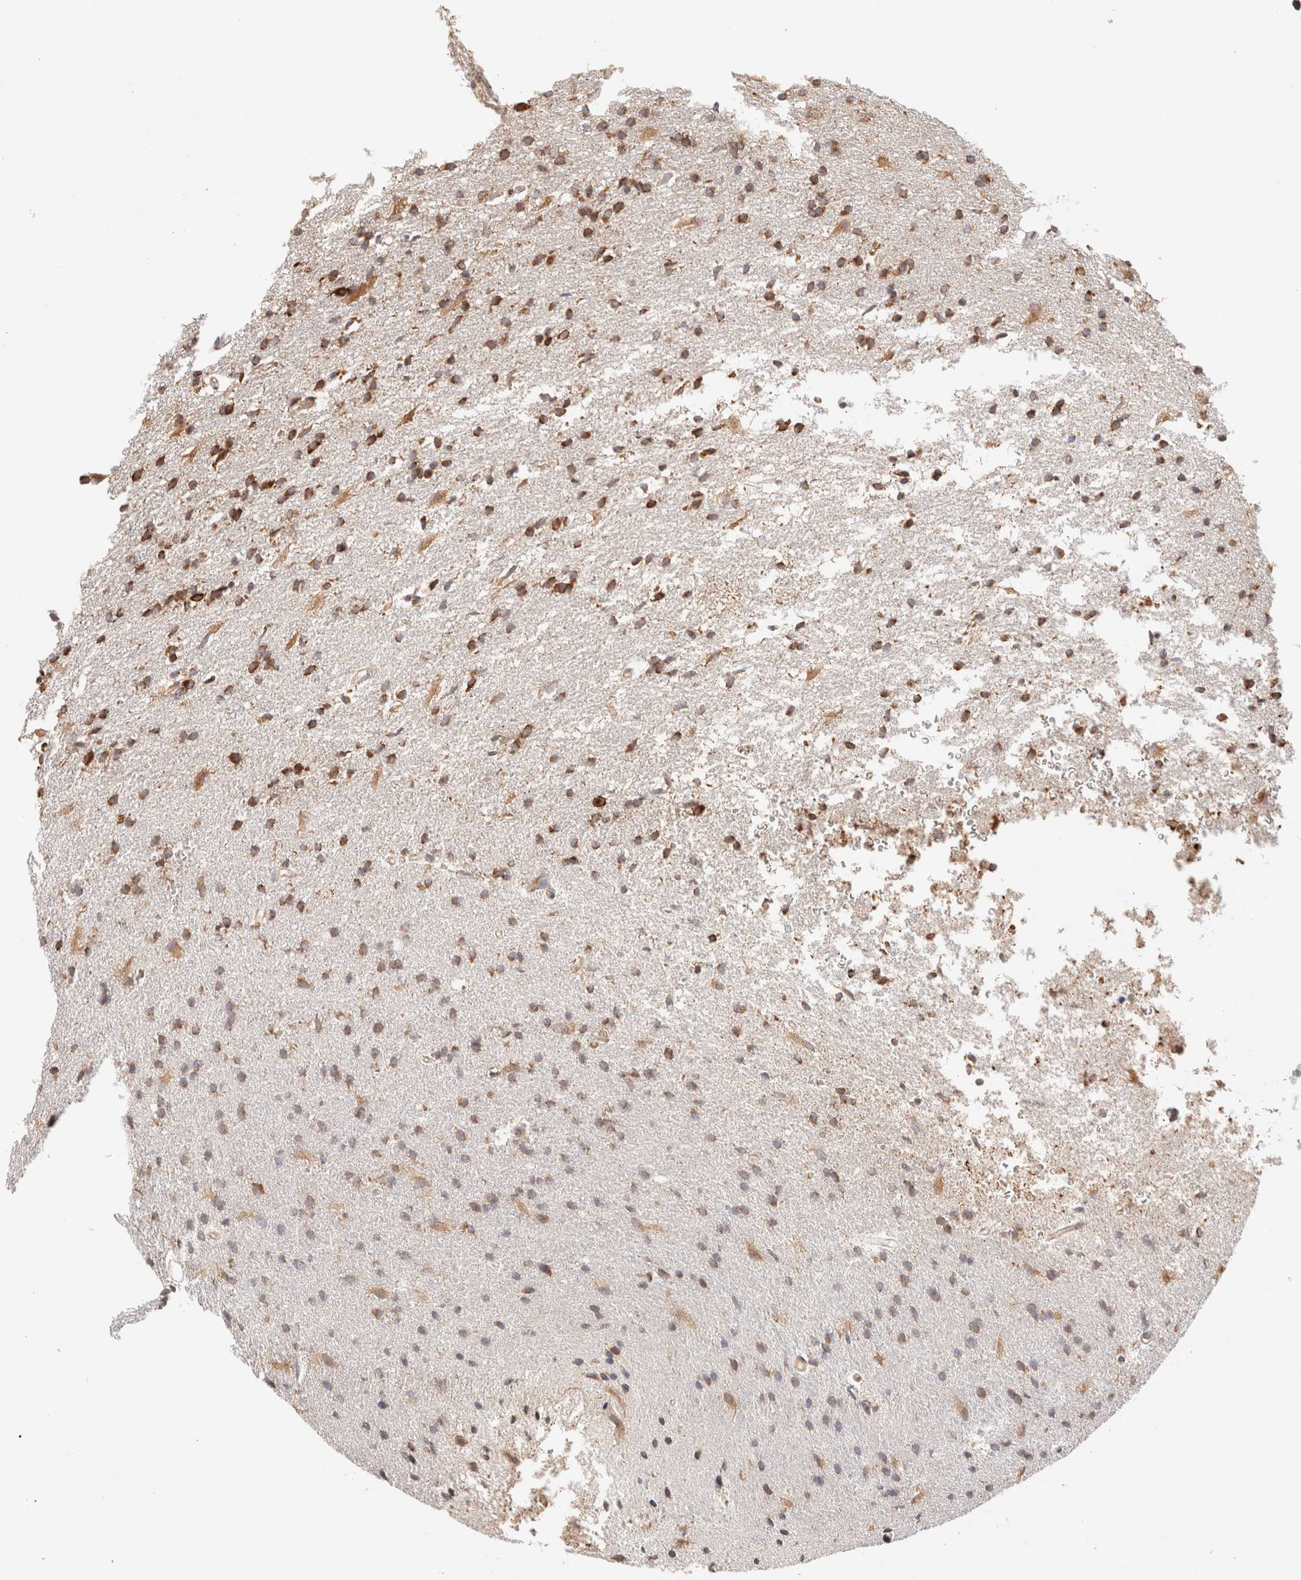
{"staining": {"intensity": "moderate", "quantity": ">75%", "location": "cytoplasmic/membranous"}, "tissue": "glioma", "cell_type": "Tumor cells", "image_type": "cancer", "snomed": [{"axis": "morphology", "description": "Normal tissue, NOS"}, {"axis": "morphology", "description": "Glioma, malignant, High grade"}, {"axis": "topography", "description": "Cerebral cortex"}], "caption": "A micrograph of human malignant glioma (high-grade) stained for a protein demonstrates moderate cytoplasmic/membranous brown staining in tumor cells.", "gene": "FER", "patient": {"sex": "male", "age": 77}}